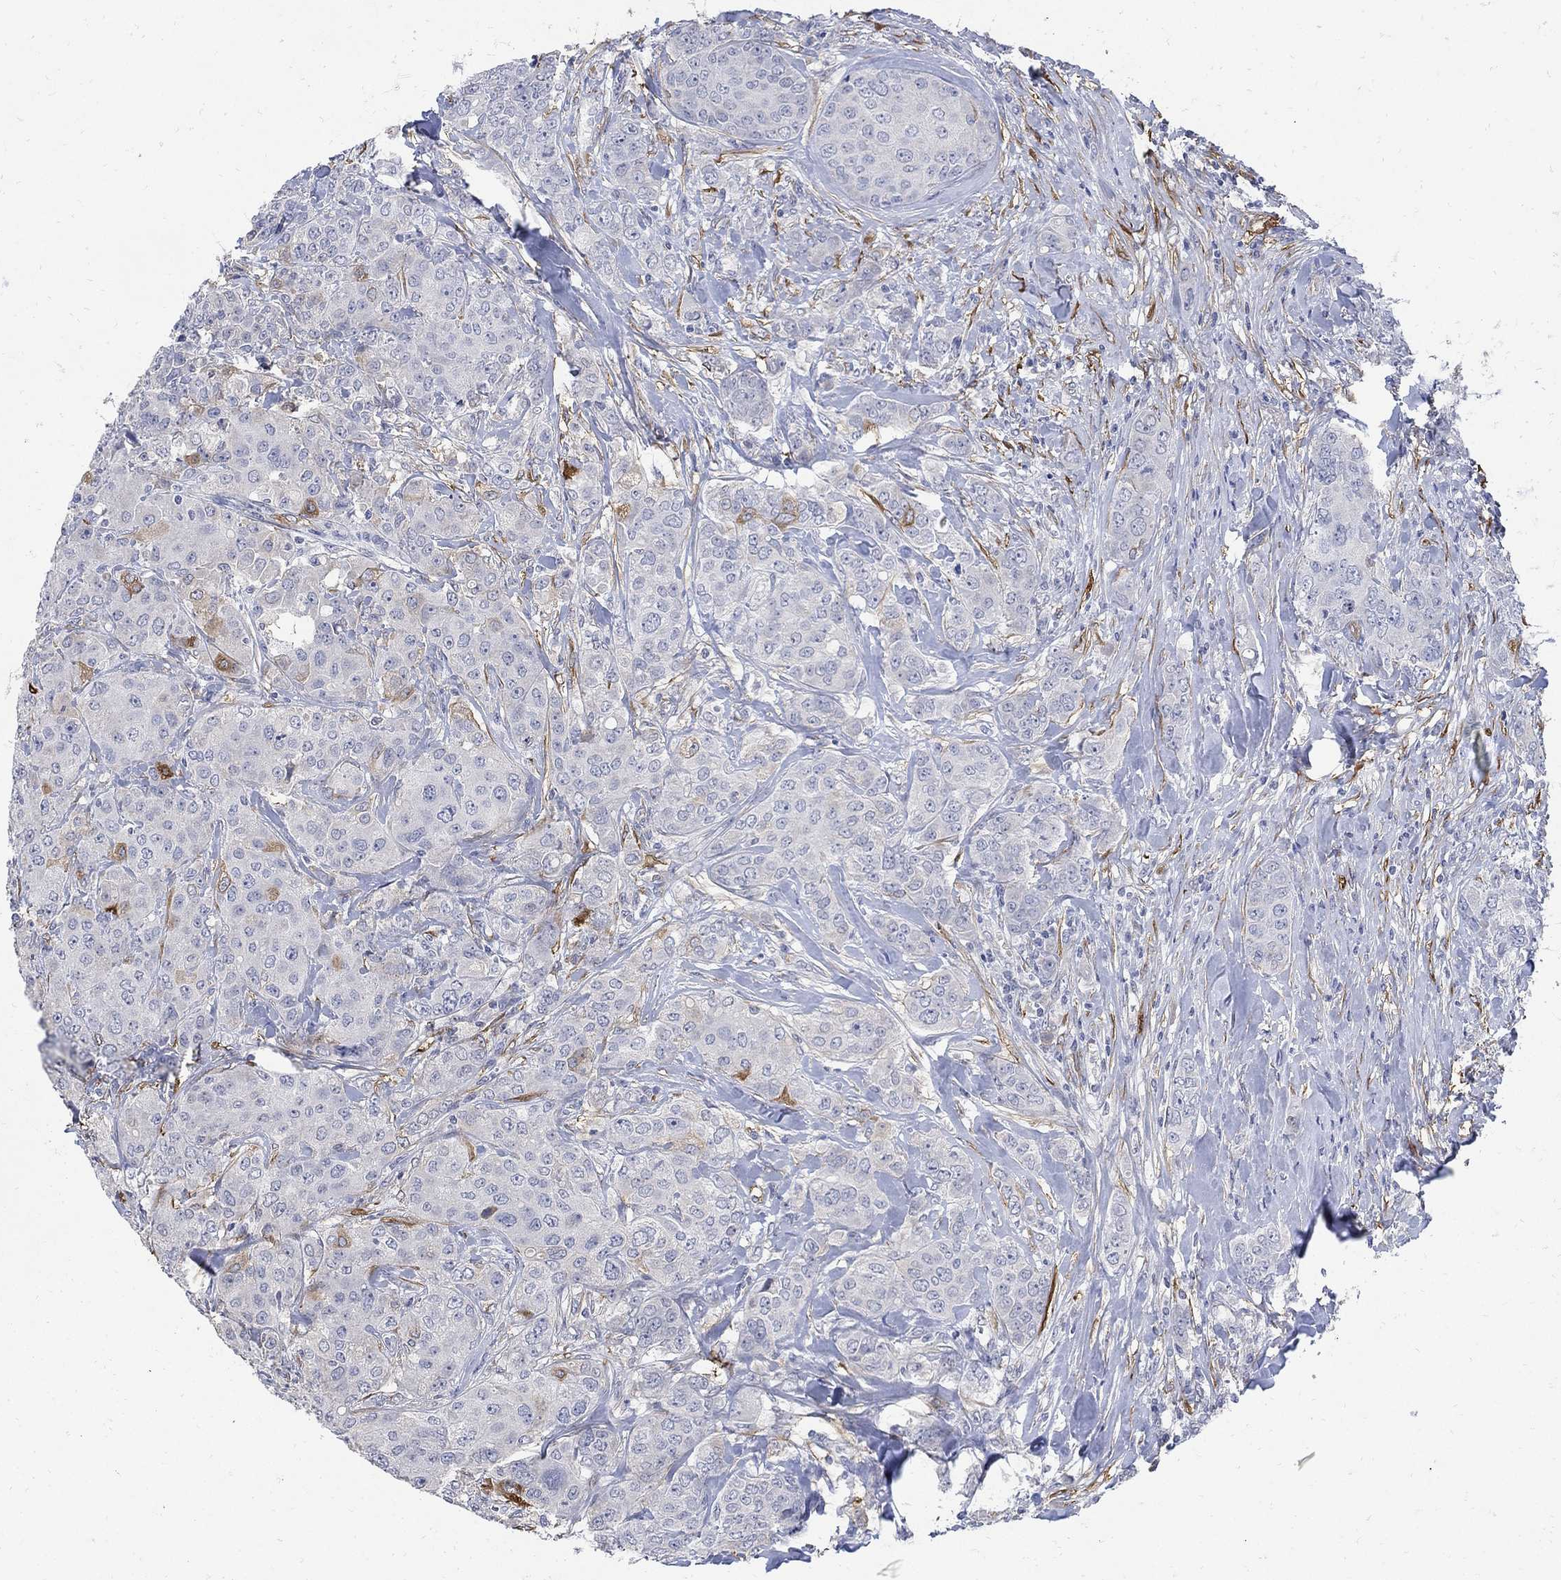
{"staining": {"intensity": "negative", "quantity": "none", "location": "none"}, "tissue": "breast cancer", "cell_type": "Tumor cells", "image_type": "cancer", "snomed": [{"axis": "morphology", "description": "Duct carcinoma"}, {"axis": "topography", "description": "Breast"}], "caption": "The photomicrograph demonstrates no significant expression in tumor cells of breast cancer (invasive ductal carcinoma). Brightfield microscopy of immunohistochemistry stained with DAB (3,3'-diaminobenzidine) (brown) and hematoxylin (blue), captured at high magnification.", "gene": "TGM2", "patient": {"sex": "female", "age": 43}}